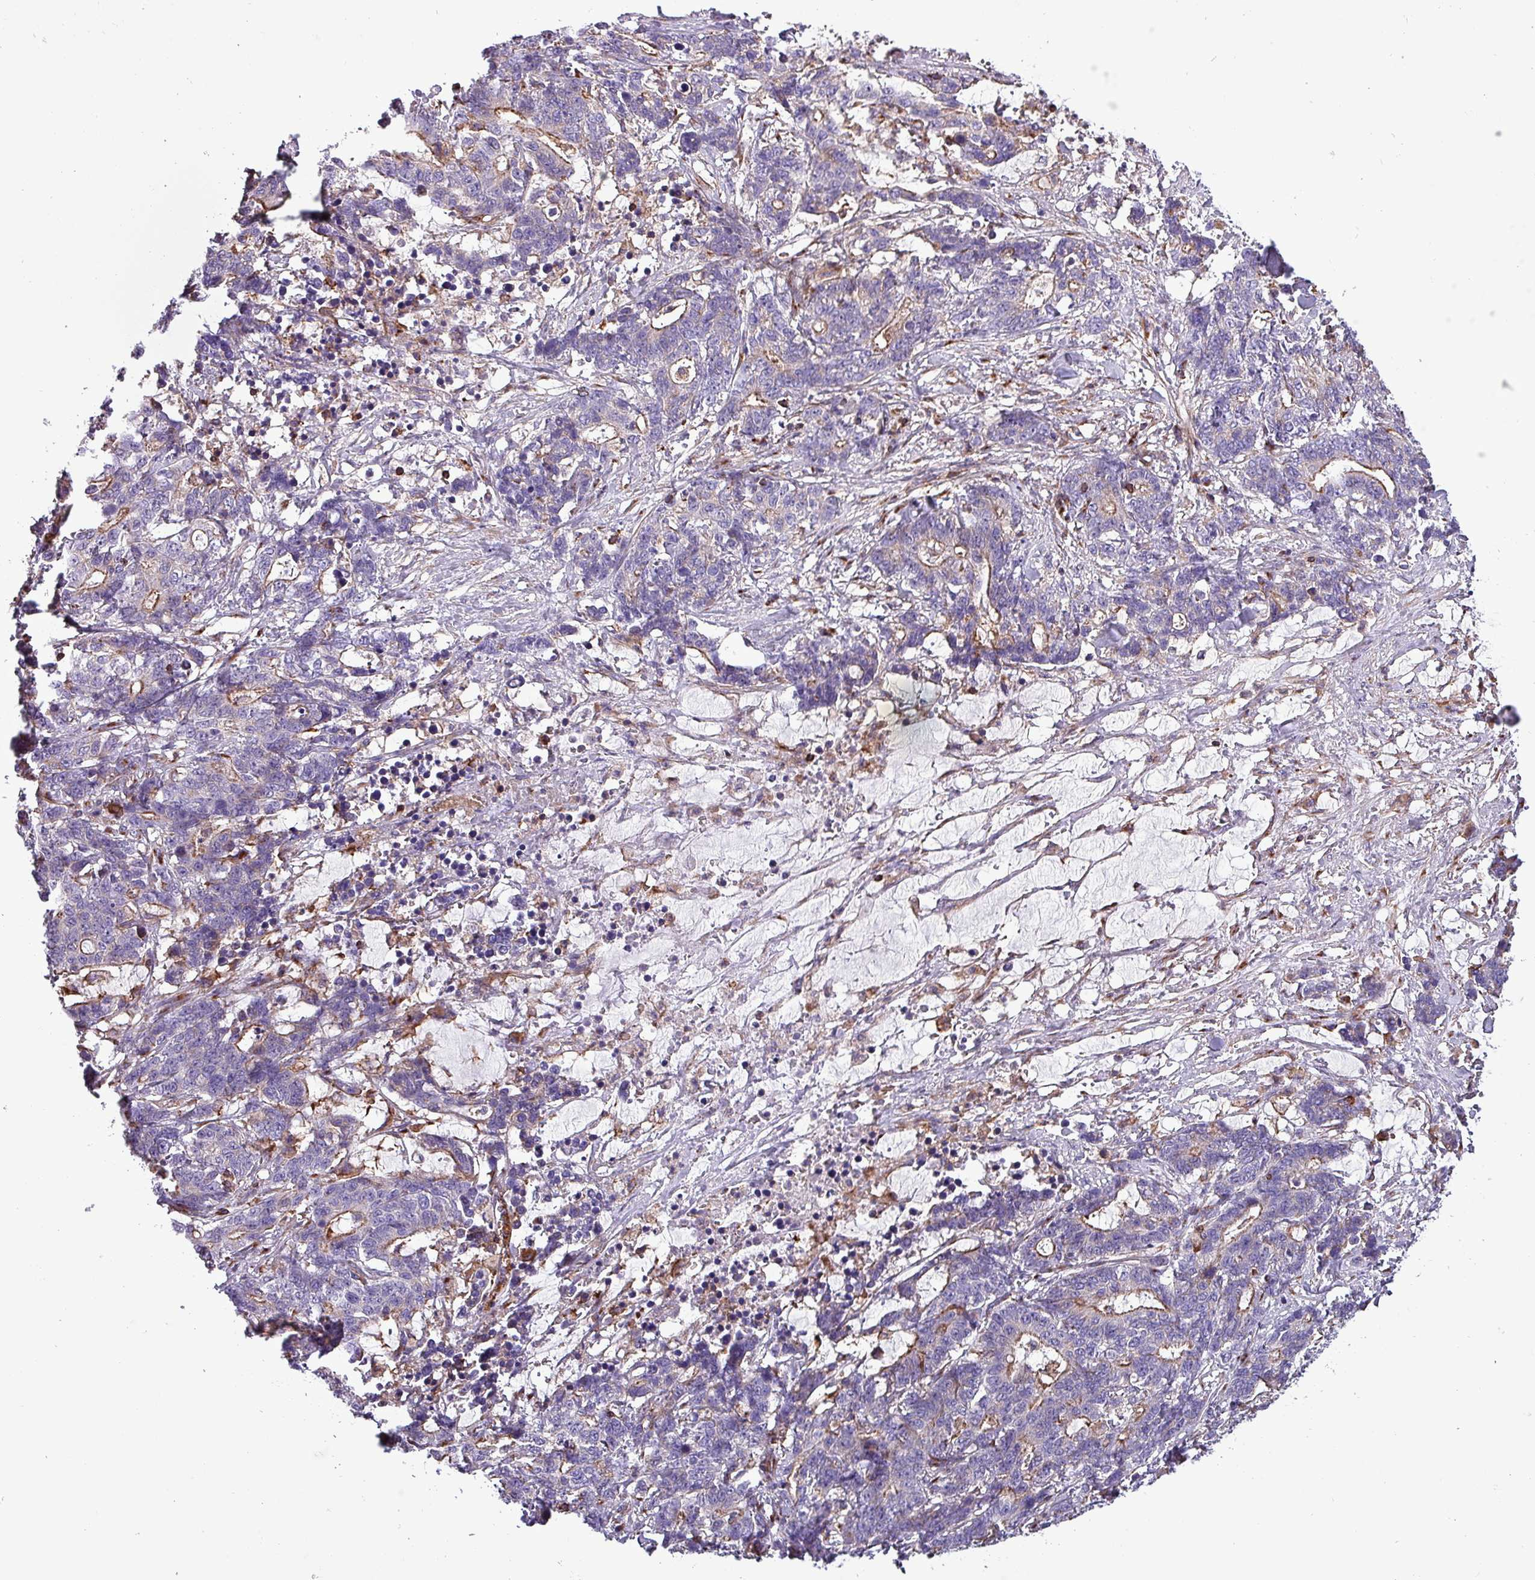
{"staining": {"intensity": "negative", "quantity": "none", "location": "none"}, "tissue": "stomach cancer", "cell_type": "Tumor cells", "image_type": "cancer", "snomed": [{"axis": "morphology", "description": "Normal tissue, NOS"}, {"axis": "morphology", "description": "Adenocarcinoma, NOS"}, {"axis": "topography", "description": "Stomach"}], "caption": "Photomicrograph shows no protein positivity in tumor cells of stomach adenocarcinoma tissue.", "gene": "VAMP4", "patient": {"sex": "female", "age": 64}}